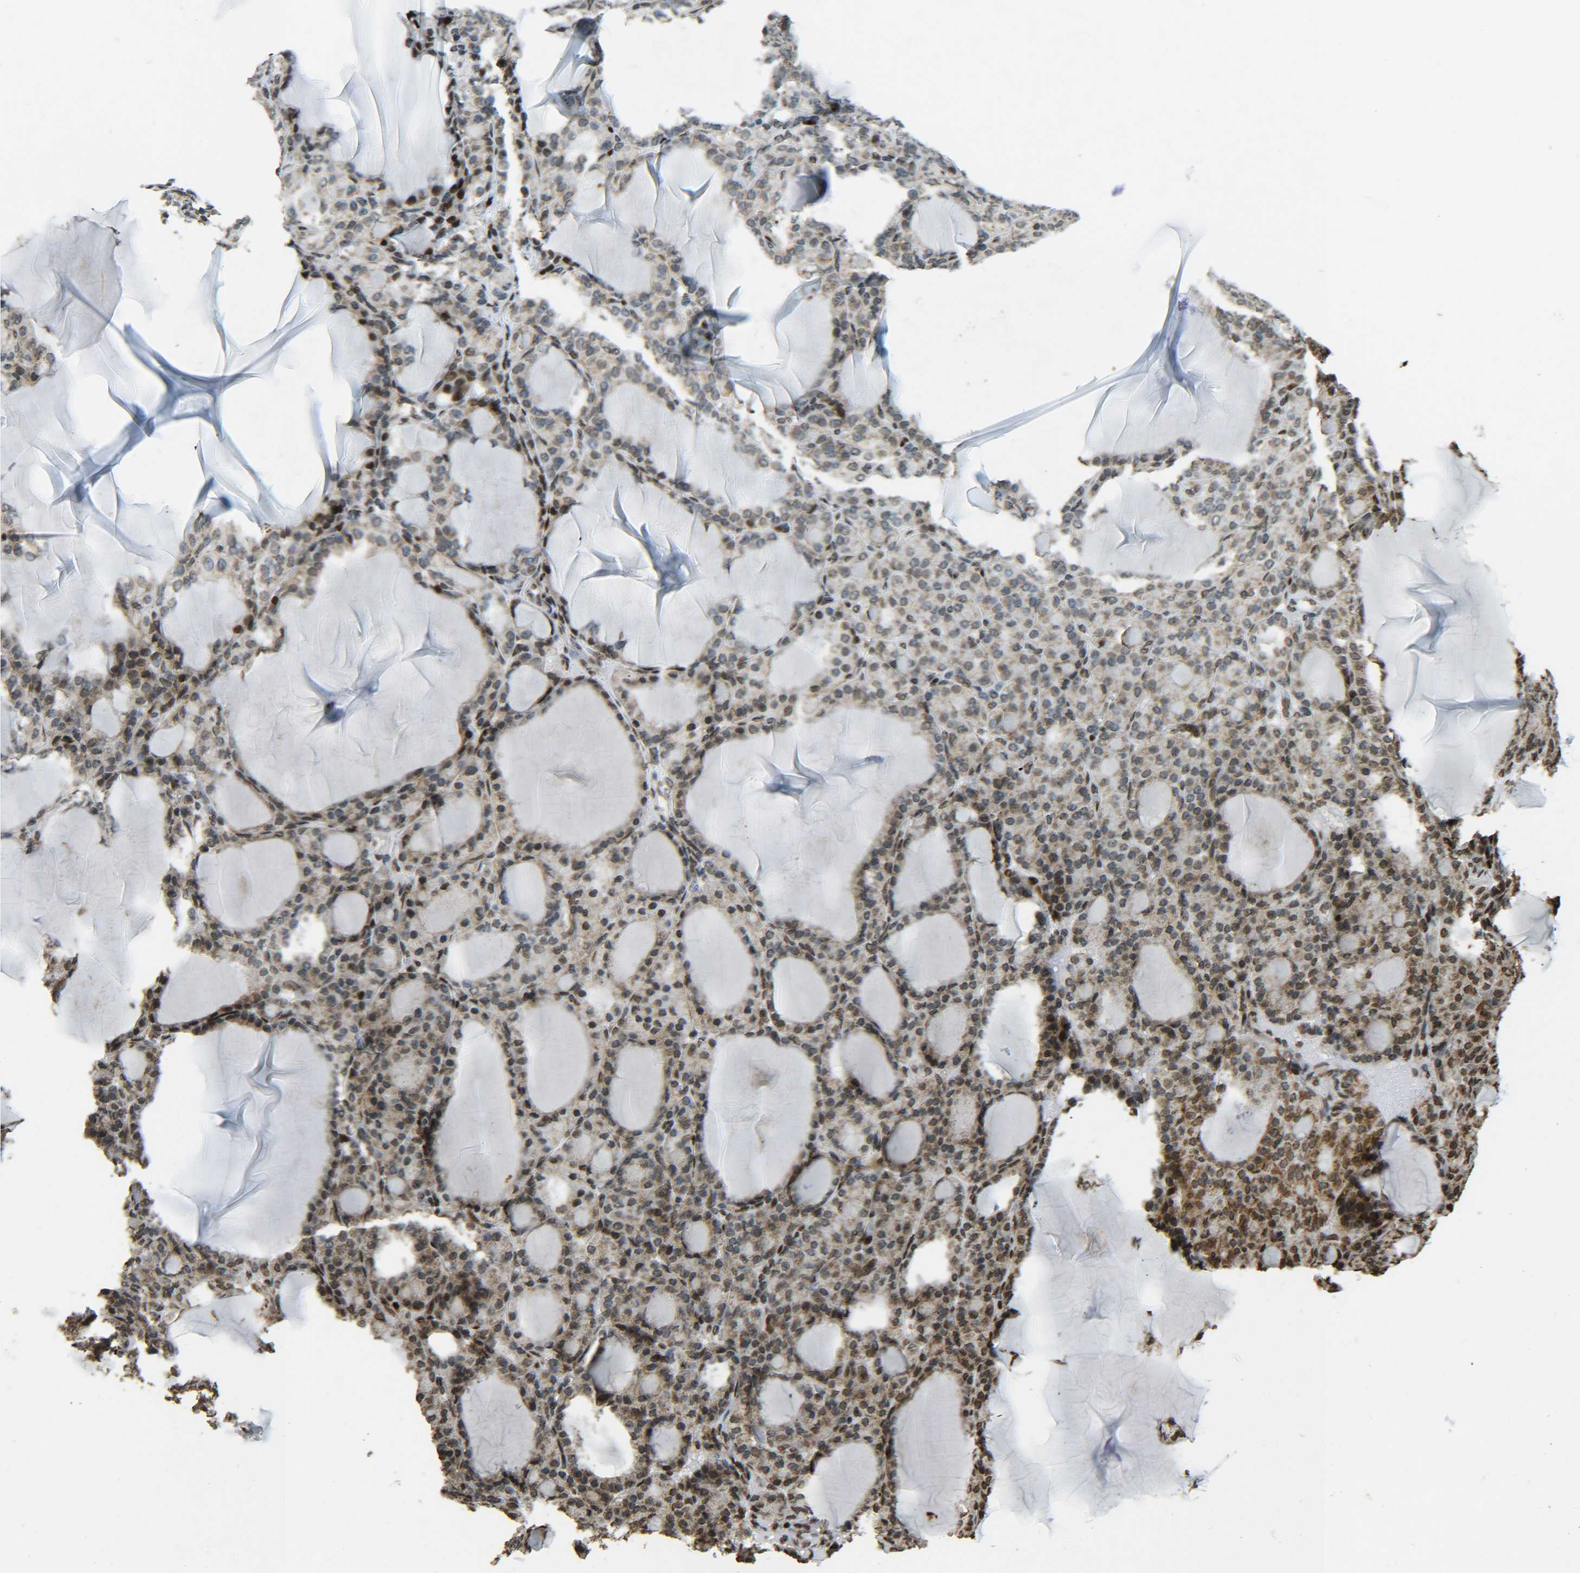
{"staining": {"intensity": "moderate", "quantity": ">75%", "location": "cytoplasmic/membranous,nuclear"}, "tissue": "thyroid gland", "cell_type": "Glandular cells", "image_type": "normal", "snomed": [{"axis": "morphology", "description": "Normal tissue, NOS"}, {"axis": "topography", "description": "Thyroid gland"}], "caption": "Glandular cells show medium levels of moderate cytoplasmic/membranous,nuclear positivity in approximately >75% of cells in unremarkable thyroid gland.", "gene": "NEUROG2", "patient": {"sex": "female", "age": 28}}